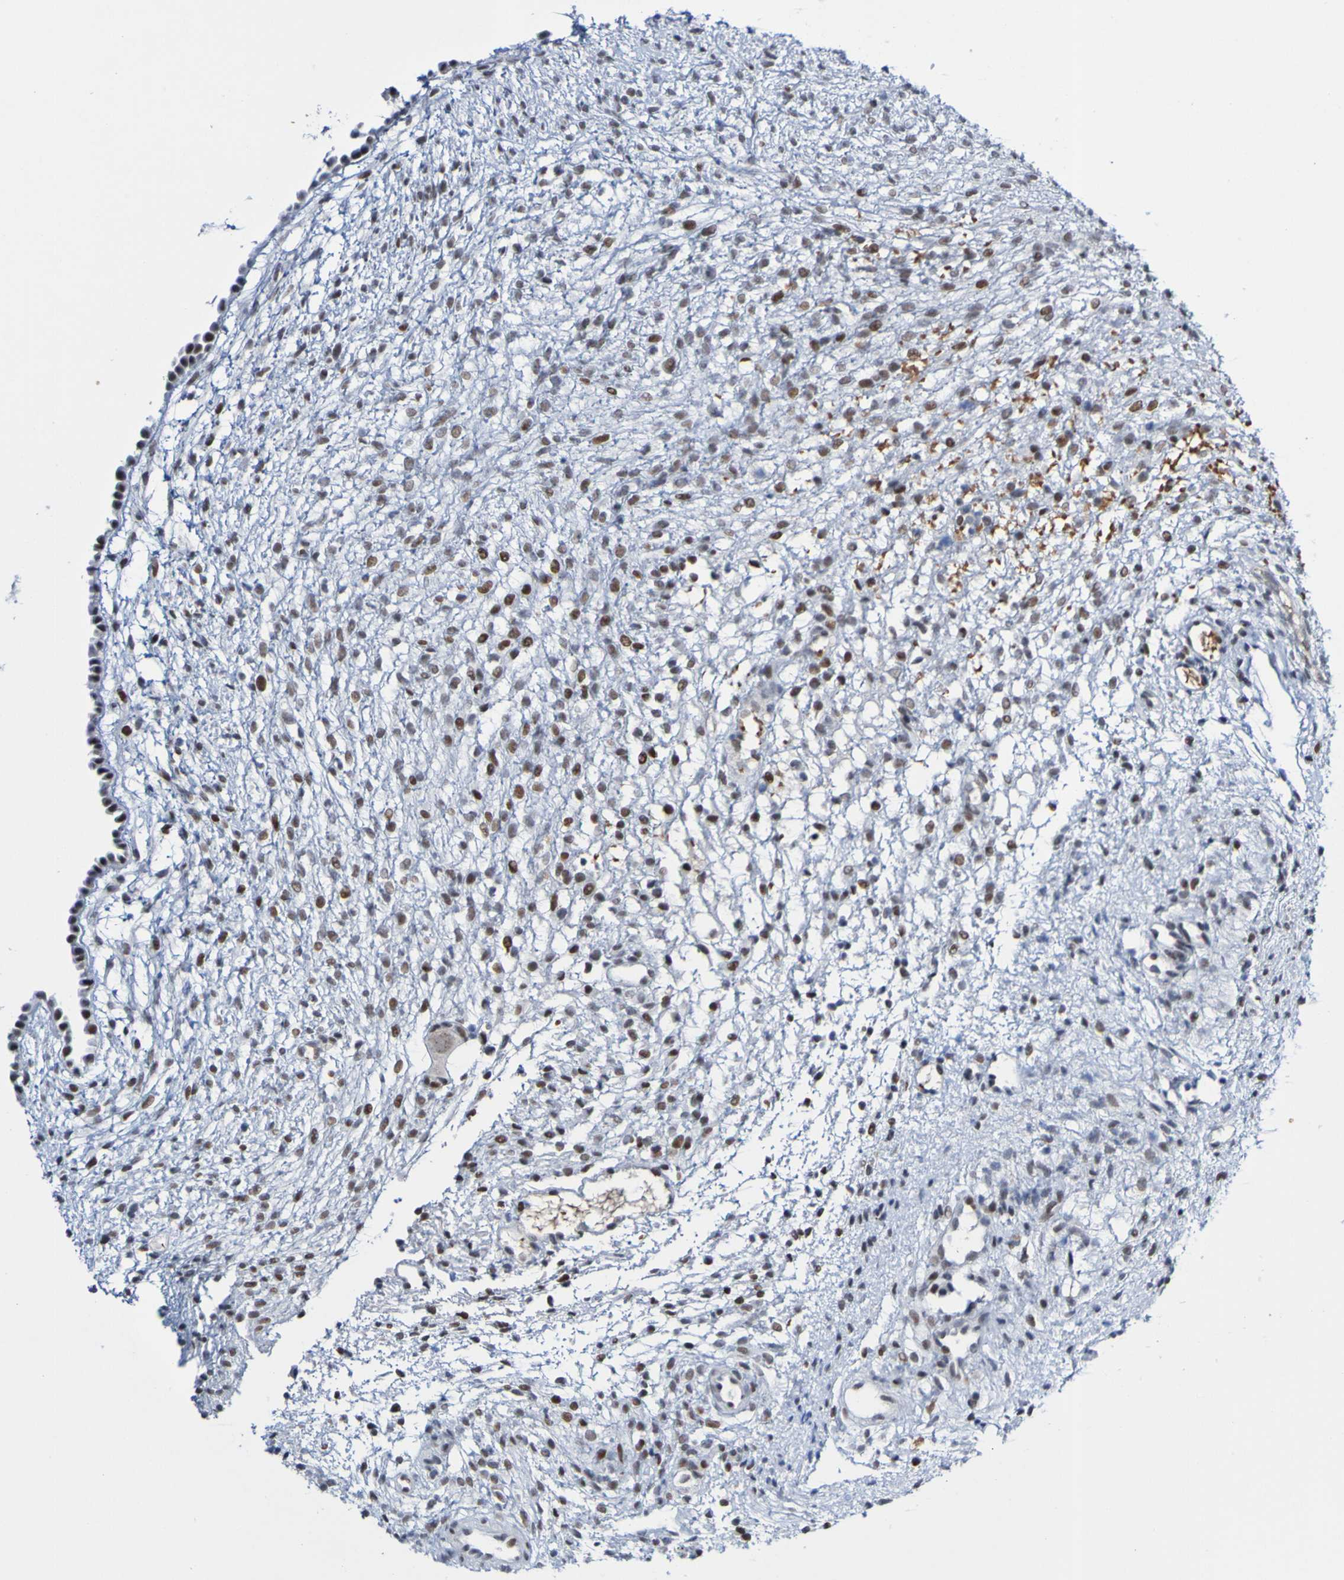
{"staining": {"intensity": "moderate", "quantity": ">75%", "location": "nuclear"}, "tissue": "ovary", "cell_type": "Follicle cells", "image_type": "normal", "snomed": [{"axis": "morphology", "description": "Normal tissue, NOS"}, {"axis": "morphology", "description": "Cyst, NOS"}, {"axis": "topography", "description": "Ovary"}], "caption": "Immunohistochemical staining of normal human ovary reveals moderate nuclear protein expression in approximately >75% of follicle cells.", "gene": "PCGF1", "patient": {"sex": "female", "age": 18}}